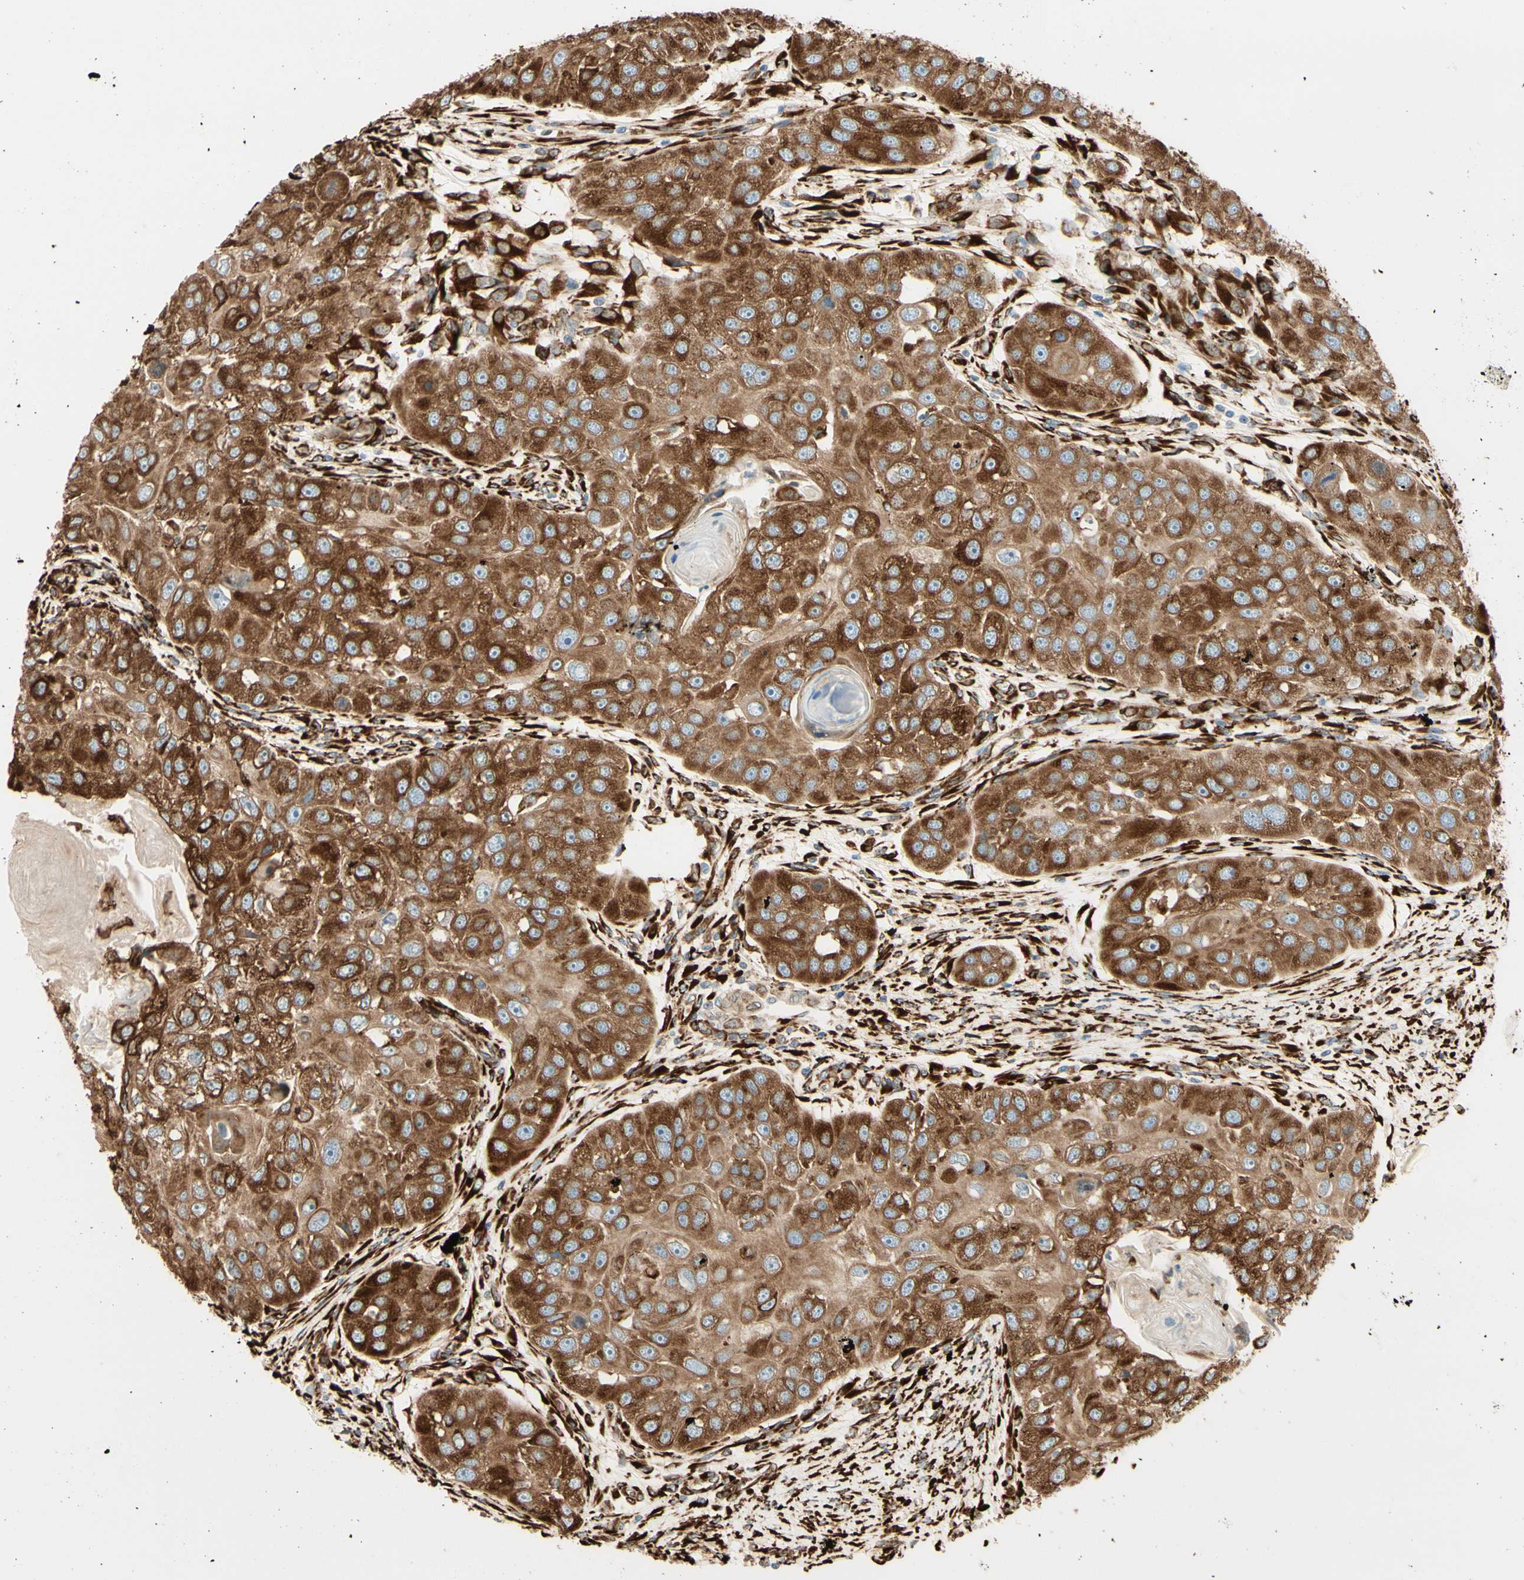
{"staining": {"intensity": "strong", "quantity": ">75%", "location": "cytoplasmic/membranous"}, "tissue": "head and neck cancer", "cell_type": "Tumor cells", "image_type": "cancer", "snomed": [{"axis": "morphology", "description": "Normal tissue, NOS"}, {"axis": "morphology", "description": "Squamous cell carcinoma, NOS"}, {"axis": "topography", "description": "Skeletal muscle"}, {"axis": "topography", "description": "Head-Neck"}], "caption": "Protein expression analysis of head and neck squamous cell carcinoma demonstrates strong cytoplasmic/membranous staining in approximately >75% of tumor cells. (DAB = brown stain, brightfield microscopy at high magnification).", "gene": "RRBP1", "patient": {"sex": "male", "age": 51}}